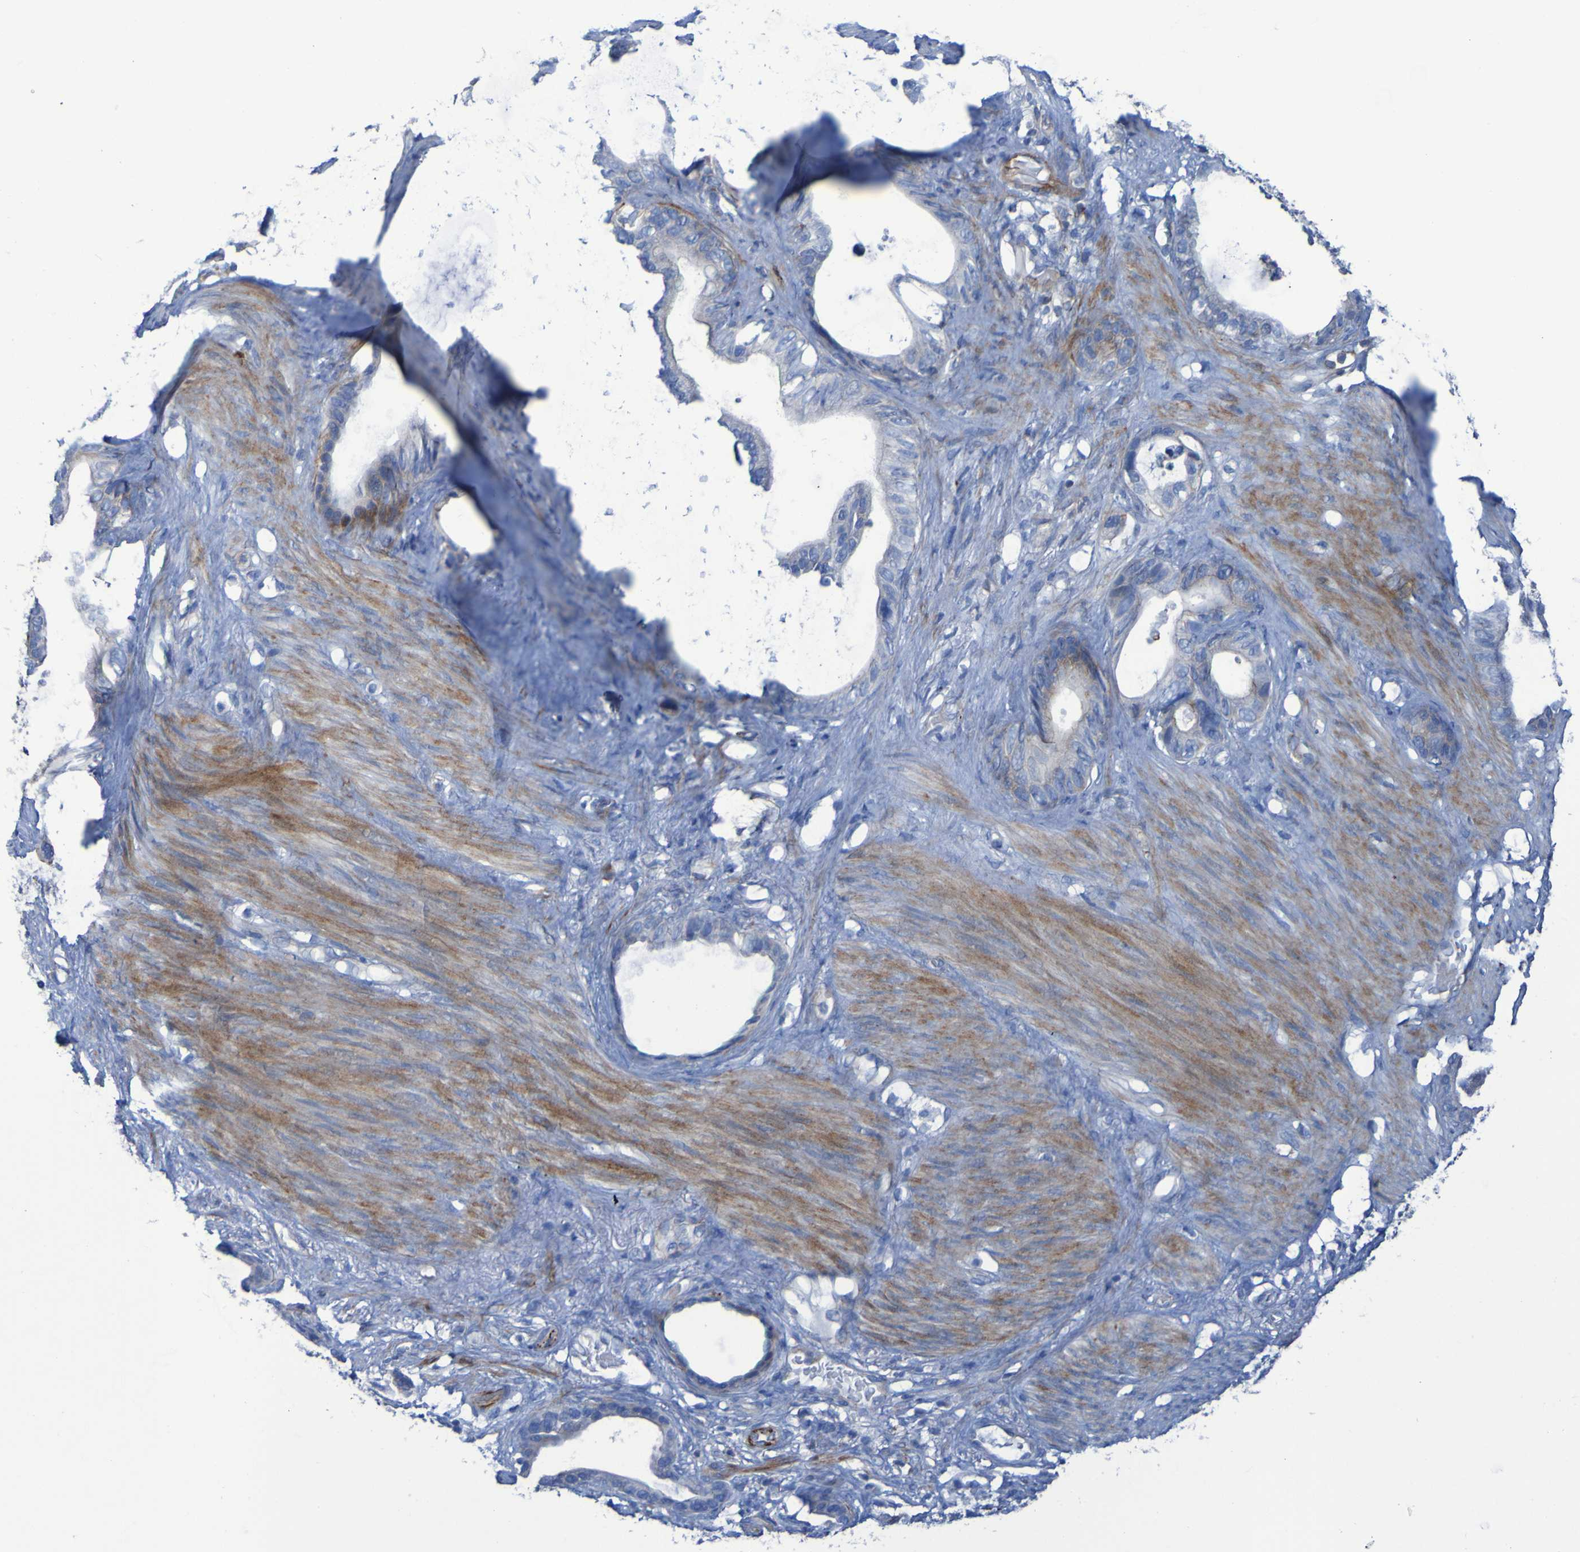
{"staining": {"intensity": "strong", "quantity": "<25%", "location": "cytoplasmic/membranous"}, "tissue": "stomach cancer", "cell_type": "Tumor cells", "image_type": "cancer", "snomed": [{"axis": "morphology", "description": "Adenocarcinoma, NOS"}, {"axis": "topography", "description": "Stomach"}], "caption": "An image of stomach cancer (adenocarcinoma) stained for a protein shows strong cytoplasmic/membranous brown staining in tumor cells. Nuclei are stained in blue.", "gene": "RNF182", "patient": {"sex": "female", "age": 75}}